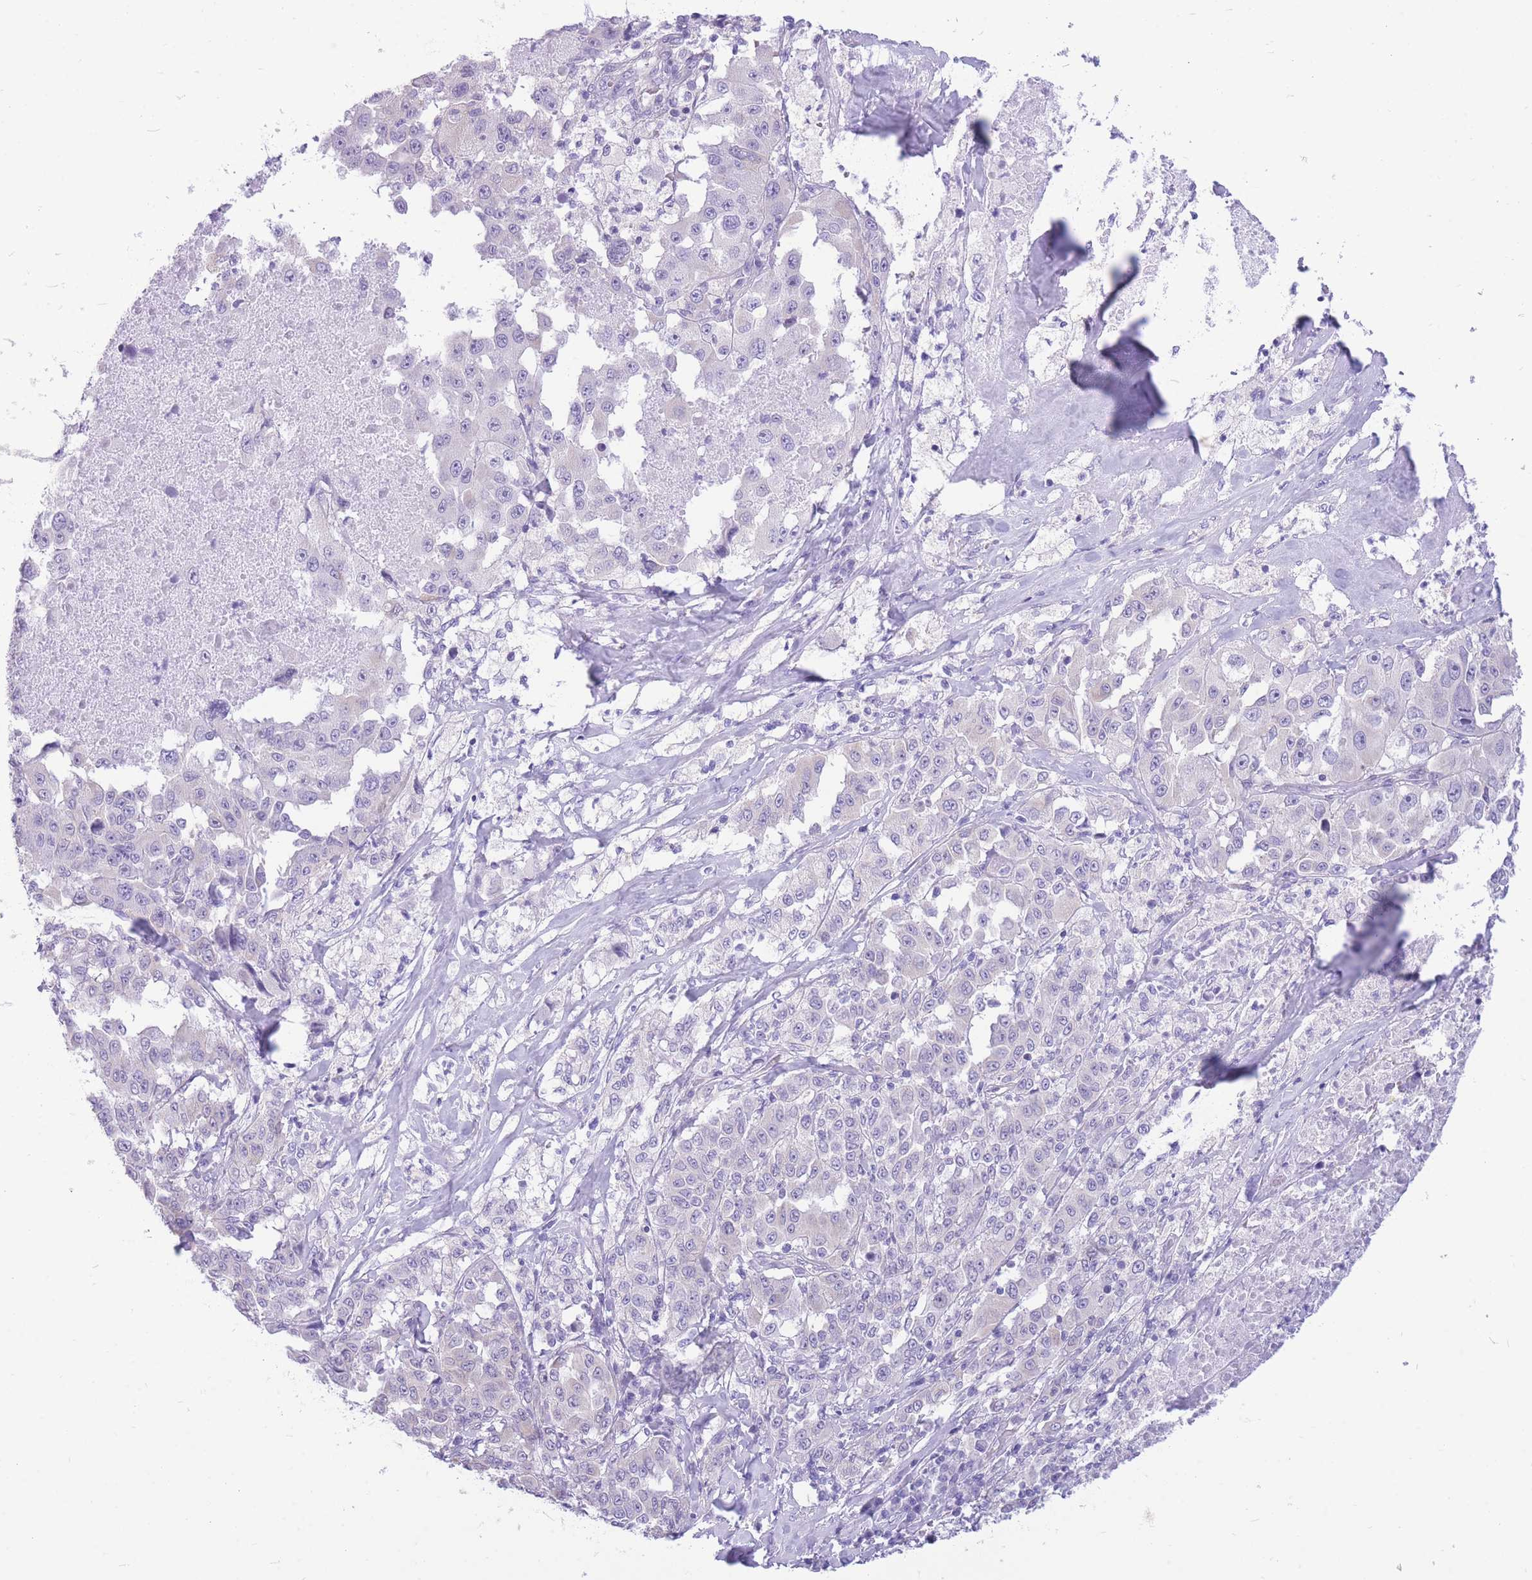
{"staining": {"intensity": "negative", "quantity": "none", "location": "none"}, "tissue": "melanoma", "cell_type": "Tumor cells", "image_type": "cancer", "snomed": [{"axis": "morphology", "description": "Malignant melanoma, Metastatic site"}, {"axis": "topography", "description": "Lymph node"}], "caption": "Immunohistochemistry histopathology image of human melanoma stained for a protein (brown), which reveals no staining in tumor cells.", "gene": "ZNF311", "patient": {"sex": "male", "age": 62}}